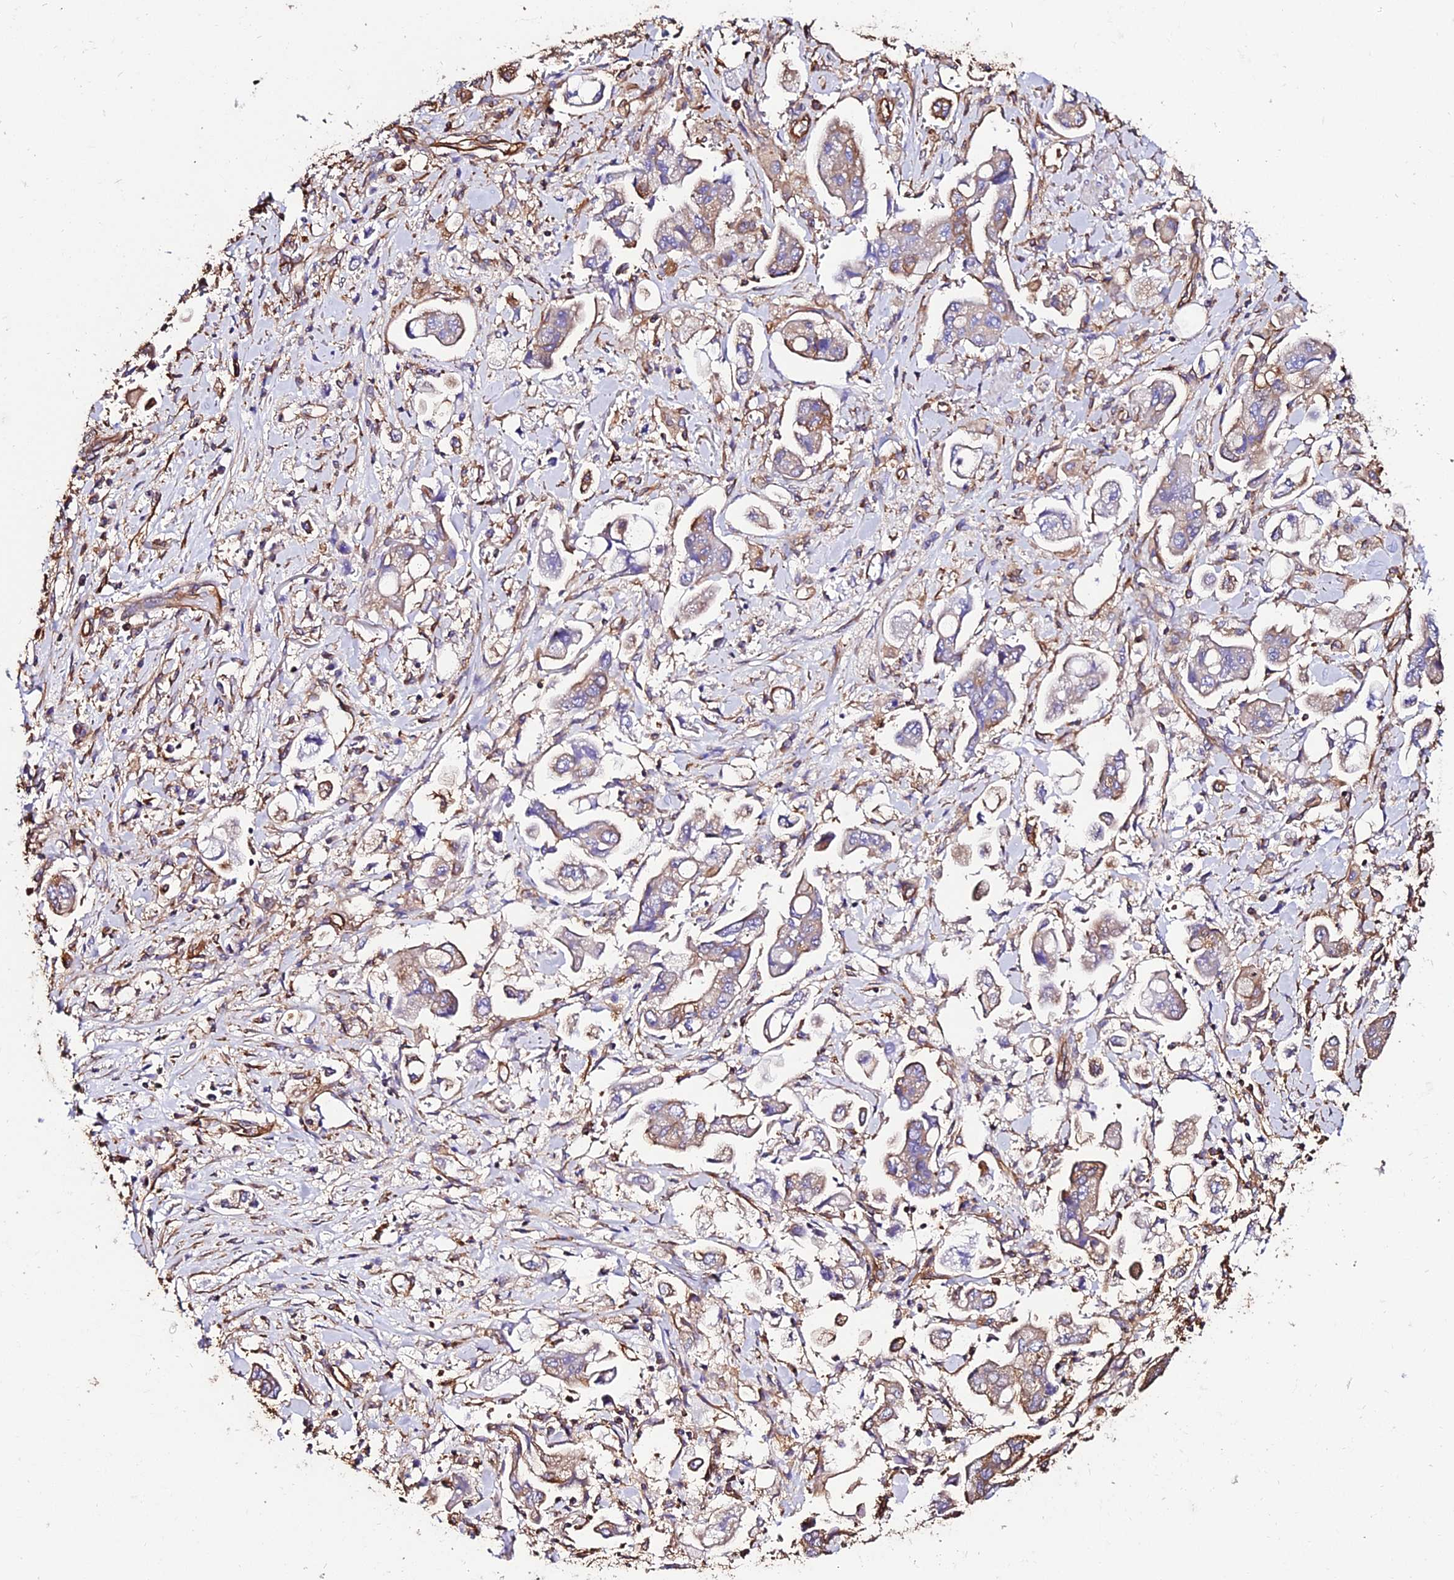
{"staining": {"intensity": "moderate", "quantity": "<25%", "location": "cytoplasmic/membranous"}, "tissue": "stomach cancer", "cell_type": "Tumor cells", "image_type": "cancer", "snomed": [{"axis": "morphology", "description": "Adenocarcinoma, NOS"}, {"axis": "topography", "description": "Stomach"}], "caption": "This micrograph exhibits stomach cancer stained with immunohistochemistry to label a protein in brown. The cytoplasmic/membranous of tumor cells show moderate positivity for the protein. Nuclei are counter-stained blue.", "gene": "TUBA3D", "patient": {"sex": "male", "age": 62}}